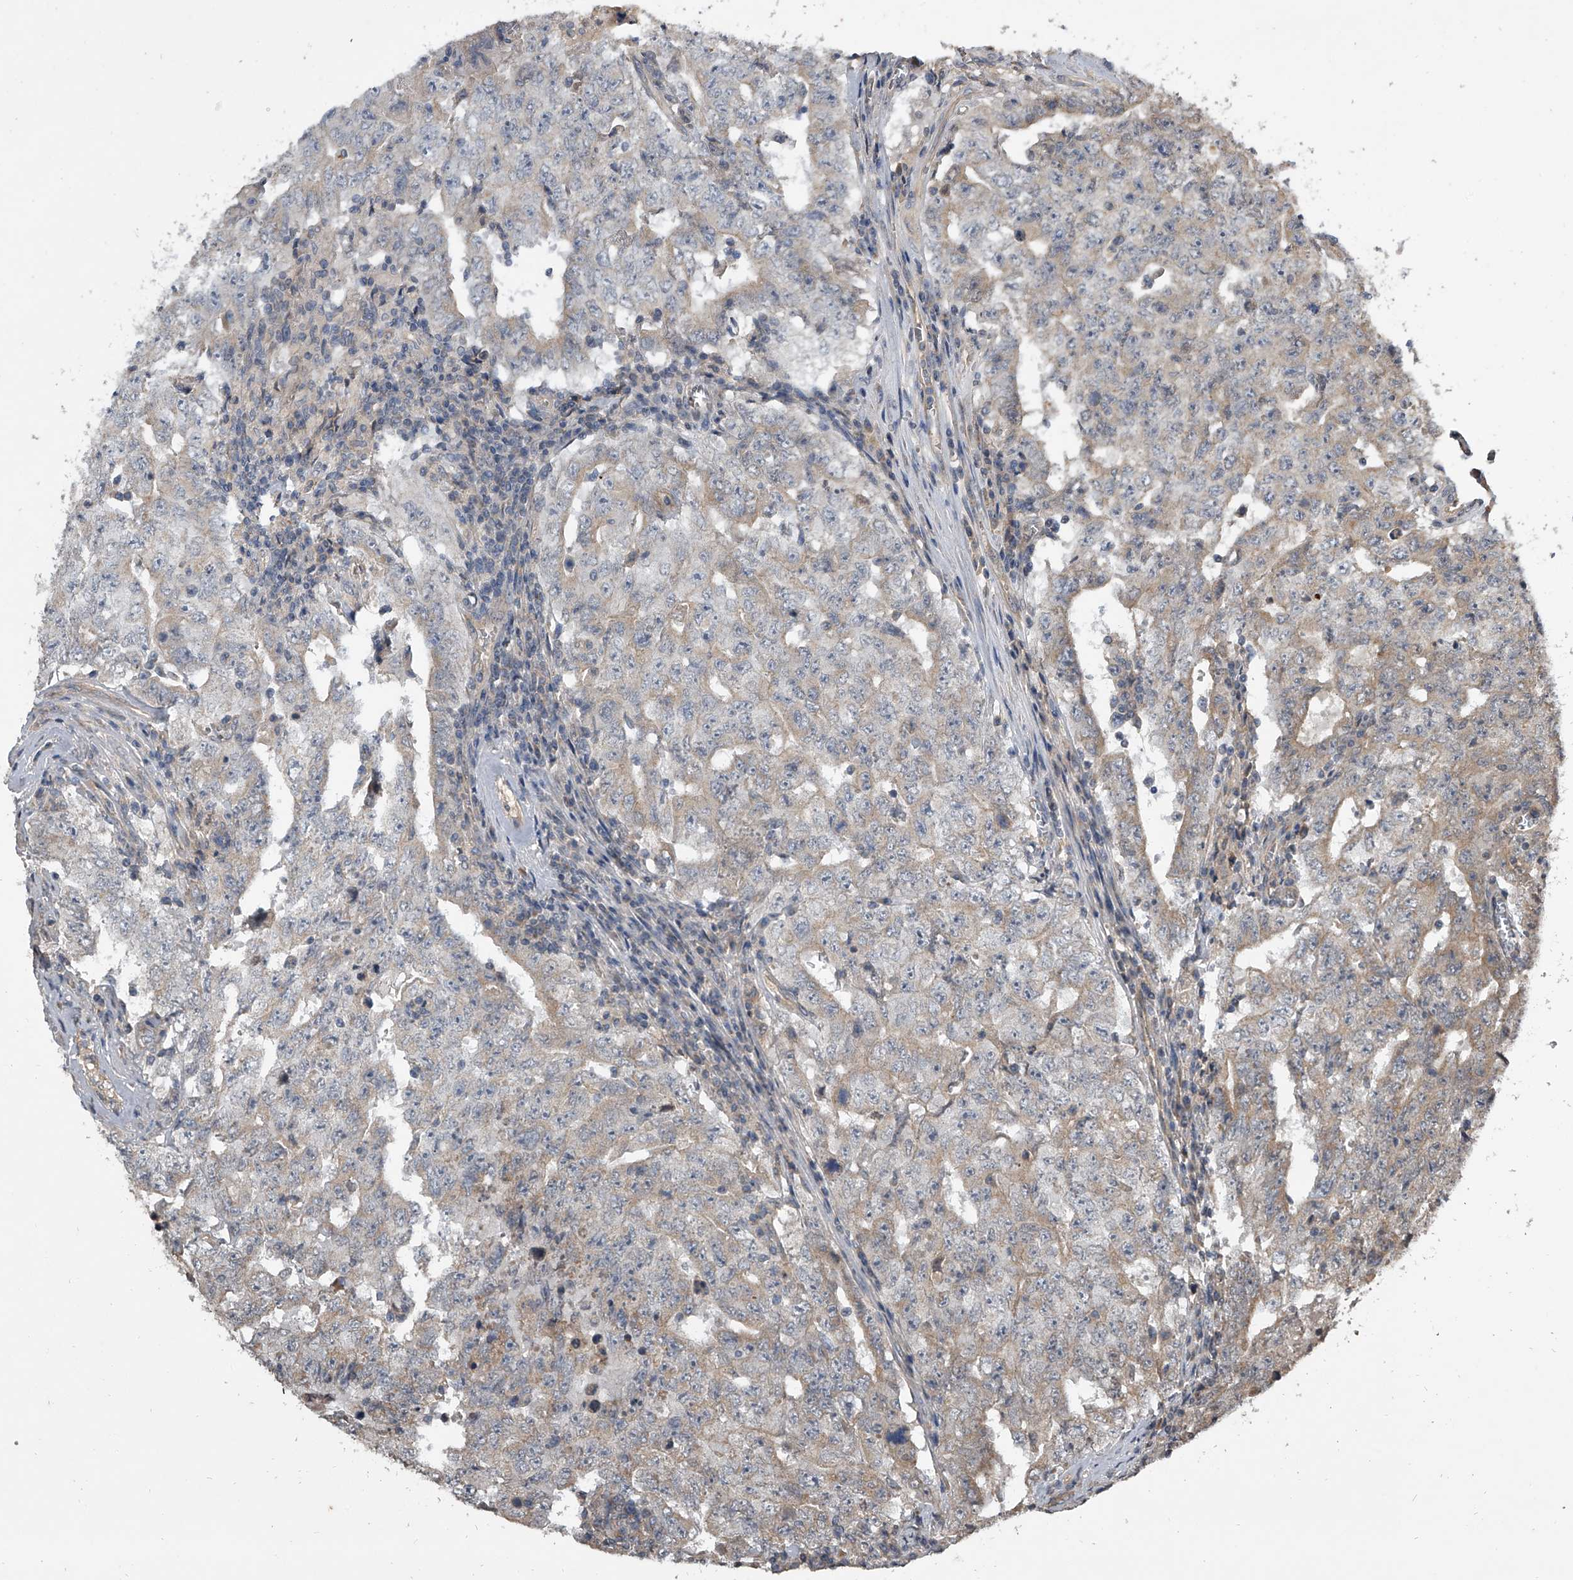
{"staining": {"intensity": "weak", "quantity": "<25%", "location": "cytoplasmic/membranous"}, "tissue": "testis cancer", "cell_type": "Tumor cells", "image_type": "cancer", "snomed": [{"axis": "morphology", "description": "Carcinoma, Embryonal, NOS"}, {"axis": "topography", "description": "Testis"}], "caption": "DAB immunohistochemical staining of testis embryonal carcinoma exhibits no significant expression in tumor cells.", "gene": "NFS1", "patient": {"sex": "male", "age": 26}}